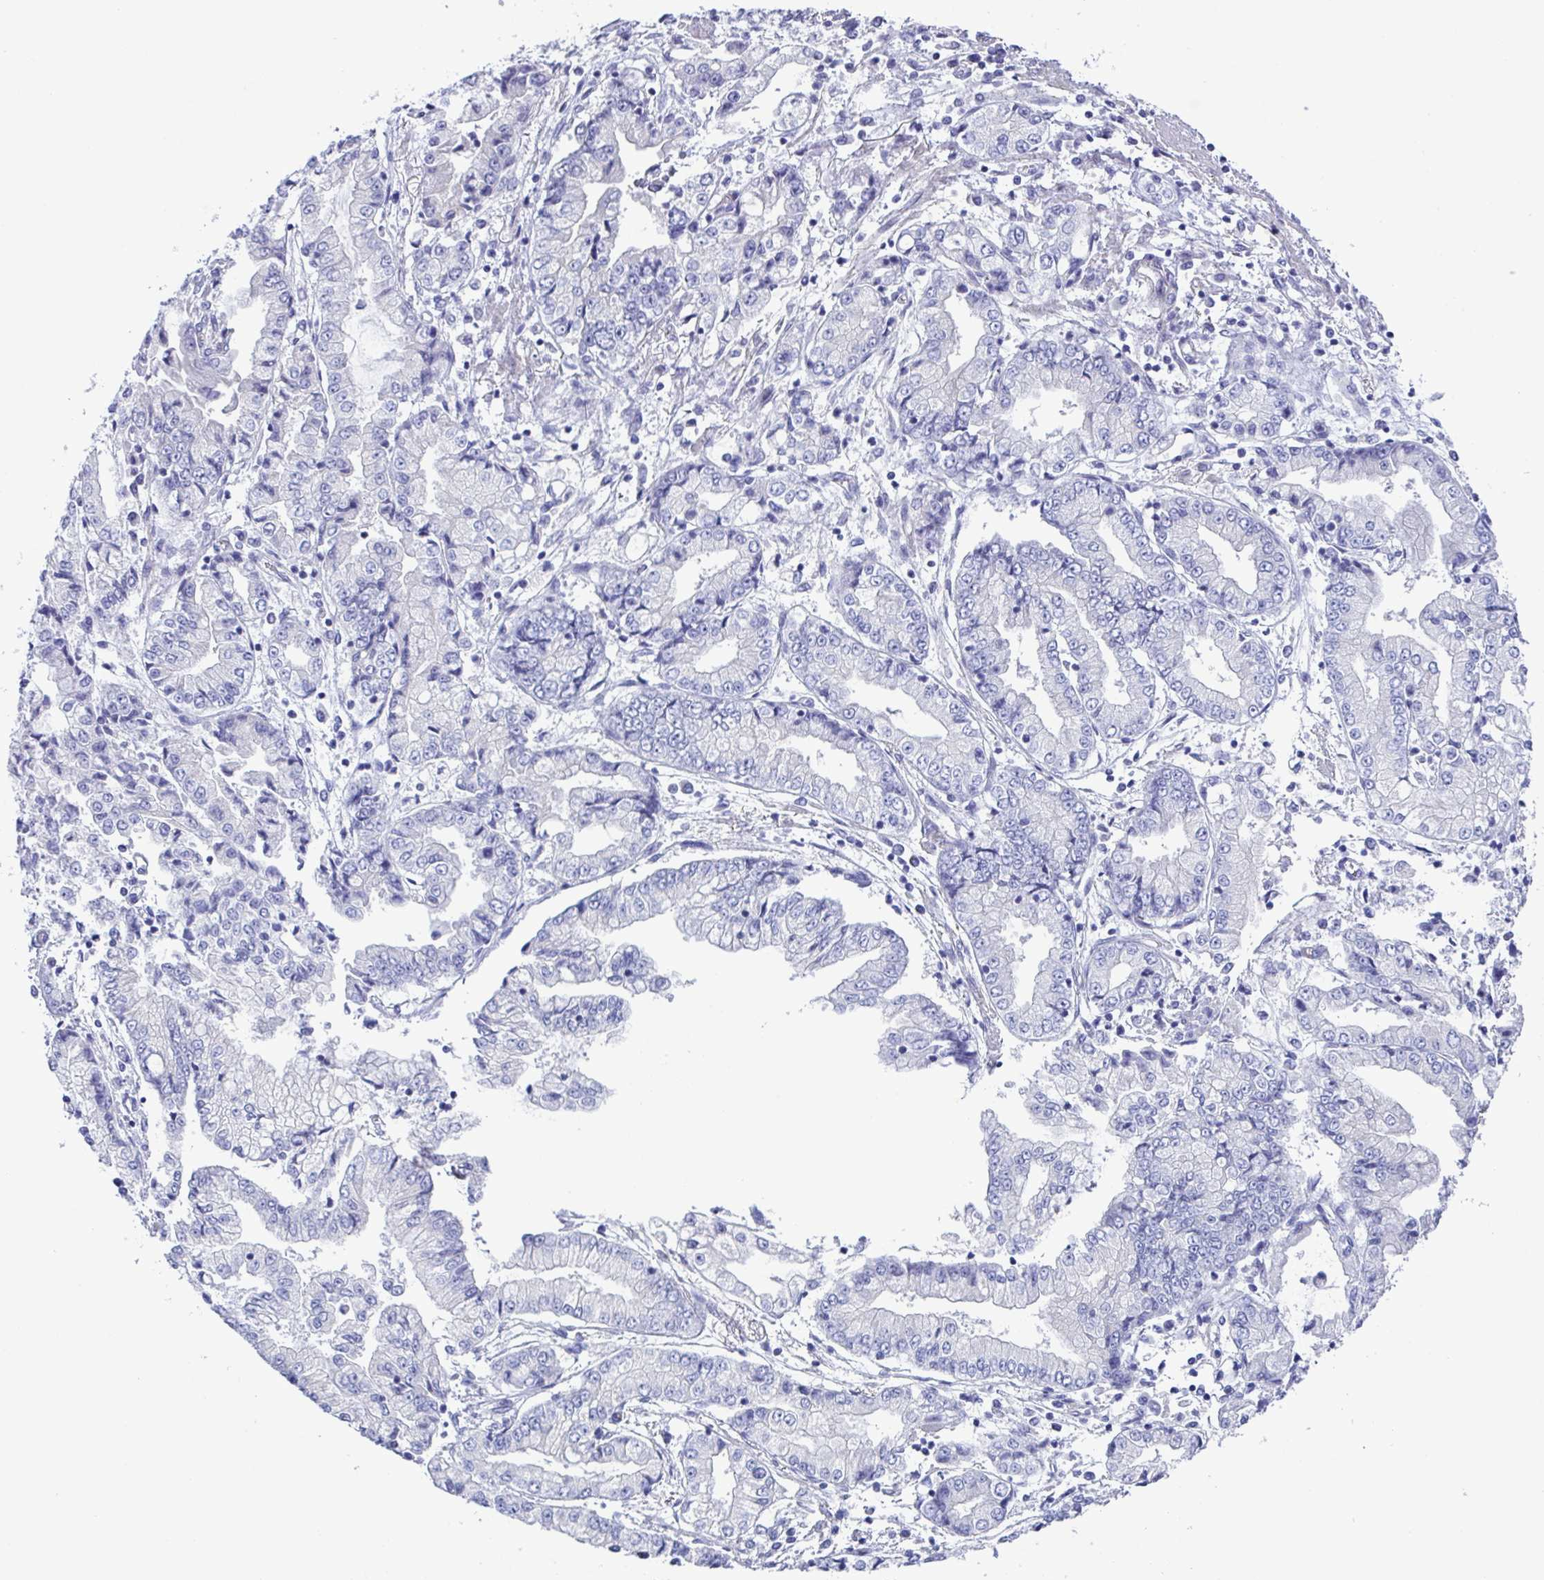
{"staining": {"intensity": "negative", "quantity": "none", "location": "none"}, "tissue": "stomach cancer", "cell_type": "Tumor cells", "image_type": "cancer", "snomed": [{"axis": "morphology", "description": "Adenocarcinoma, NOS"}, {"axis": "topography", "description": "Stomach, upper"}], "caption": "An IHC histopathology image of adenocarcinoma (stomach) is shown. There is no staining in tumor cells of adenocarcinoma (stomach).", "gene": "MED11", "patient": {"sex": "female", "age": 74}}